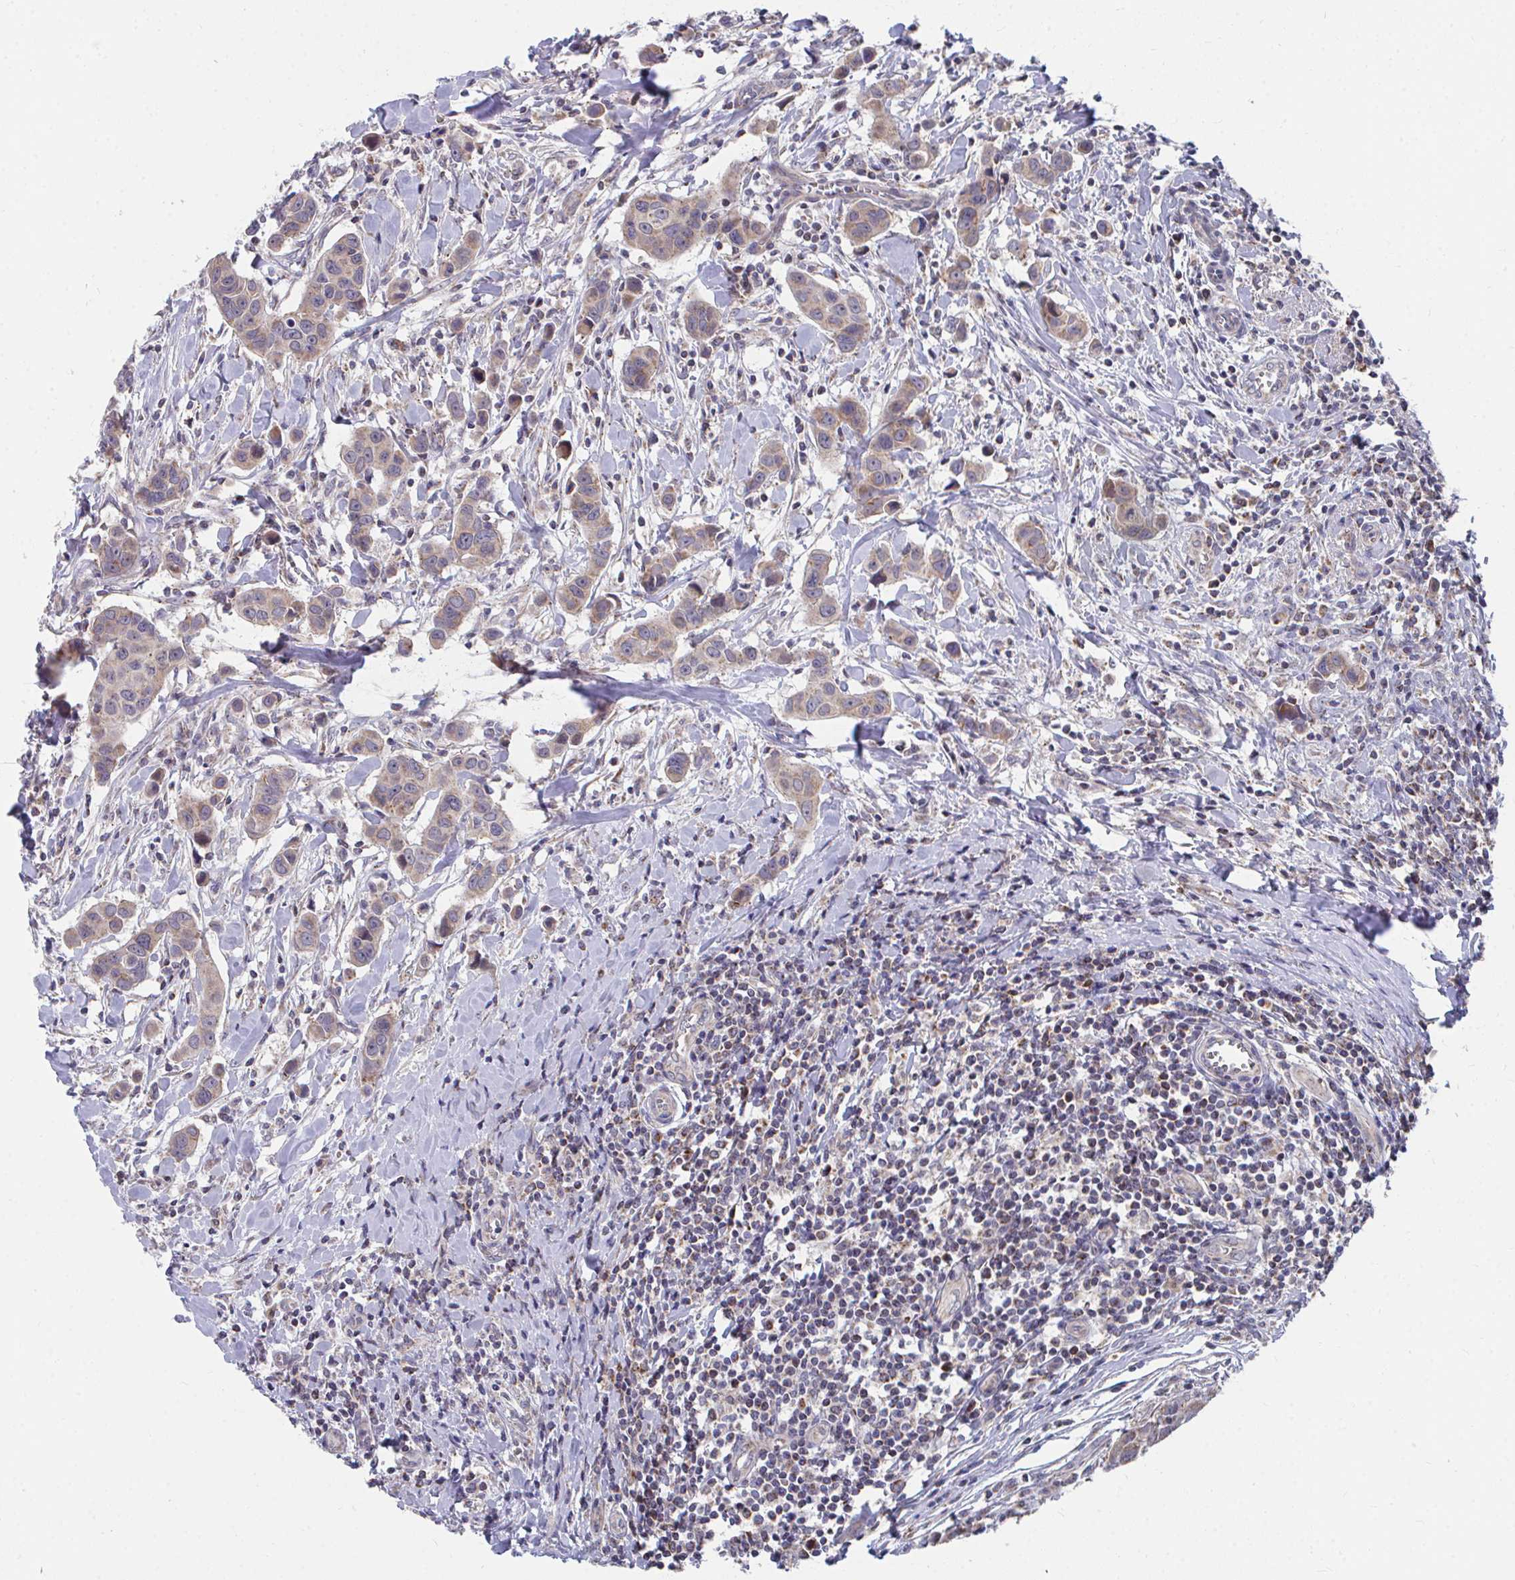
{"staining": {"intensity": "weak", "quantity": ">75%", "location": "cytoplasmic/membranous"}, "tissue": "breast cancer", "cell_type": "Tumor cells", "image_type": "cancer", "snomed": [{"axis": "morphology", "description": "Duct carcinoma"}, {"axis": "topography", "description": "Breast"}], "caption": "A brown stain highlights weak cytoplasmic/membranous staining of a protein in infiltrating ductal carcinoma (breast) tumor cells. The staining is performed using DAB (3,3'-diaminobenzidine) brown chromogen to label protein expression. The nuclei are counter-stained blue using hematoxylin.", "gene": "PEX3", "patient": {"sex": "female", "age": 24}}